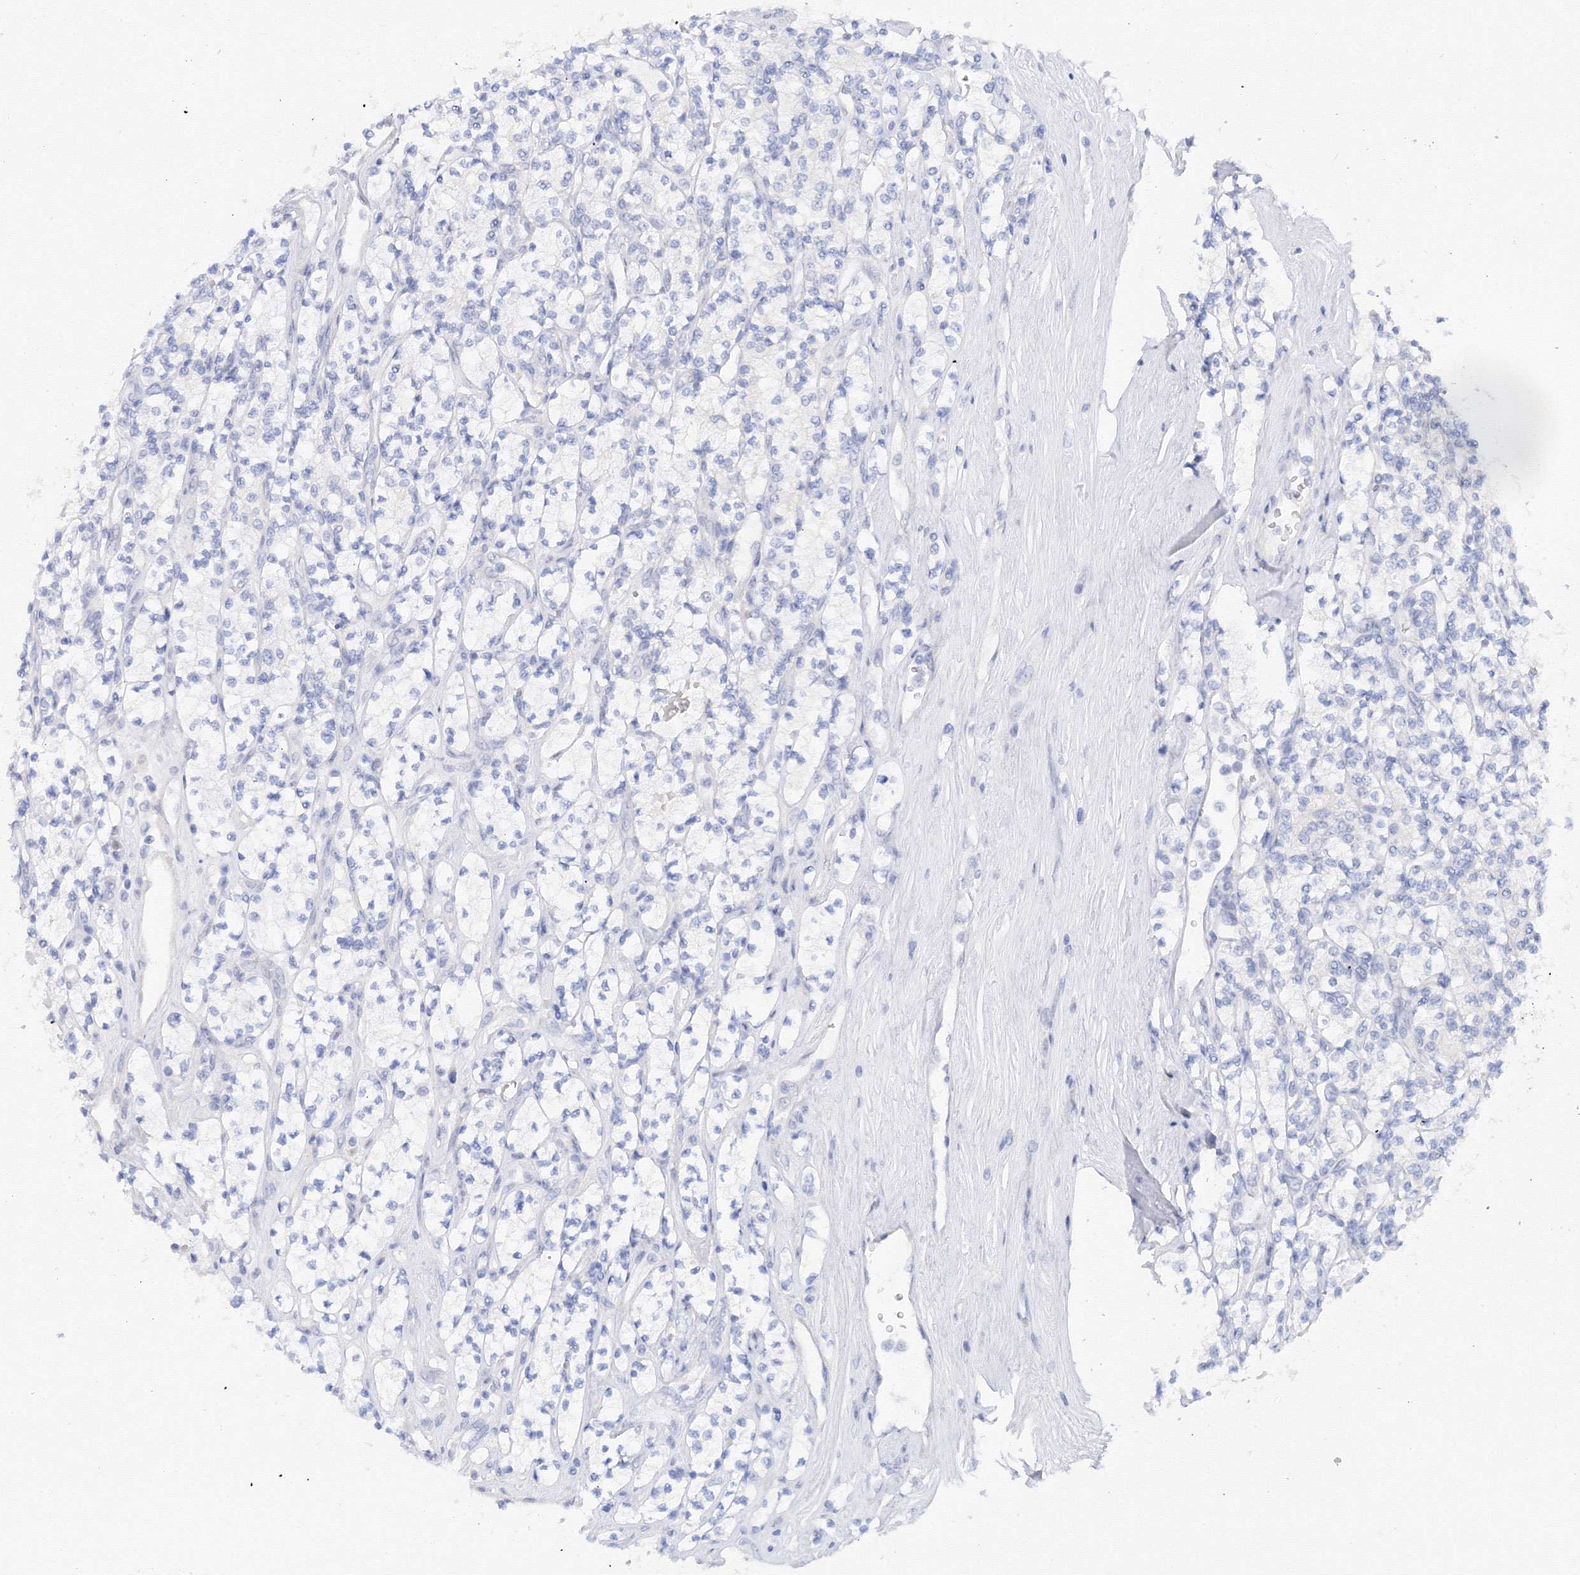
{"staining": {"intensity": "negative", "quantity": "none", "location": "none"}, "tissue": "renal cancer", "cell_type": "Tumor cells", "image_type": "cancer", "snomed": [{"axis": "morphology", "description": "Adenocarcinoma, NOS"}, {"axis": "topography", "description": "Kidney"}], "caption": "High power microscopy histopathology image of an IHC image of renal adenocarcinoma, revealing no significant staining in tumor cells.", "gene": "TAMM41", "patient": {"sex": "male", "age": 77}}